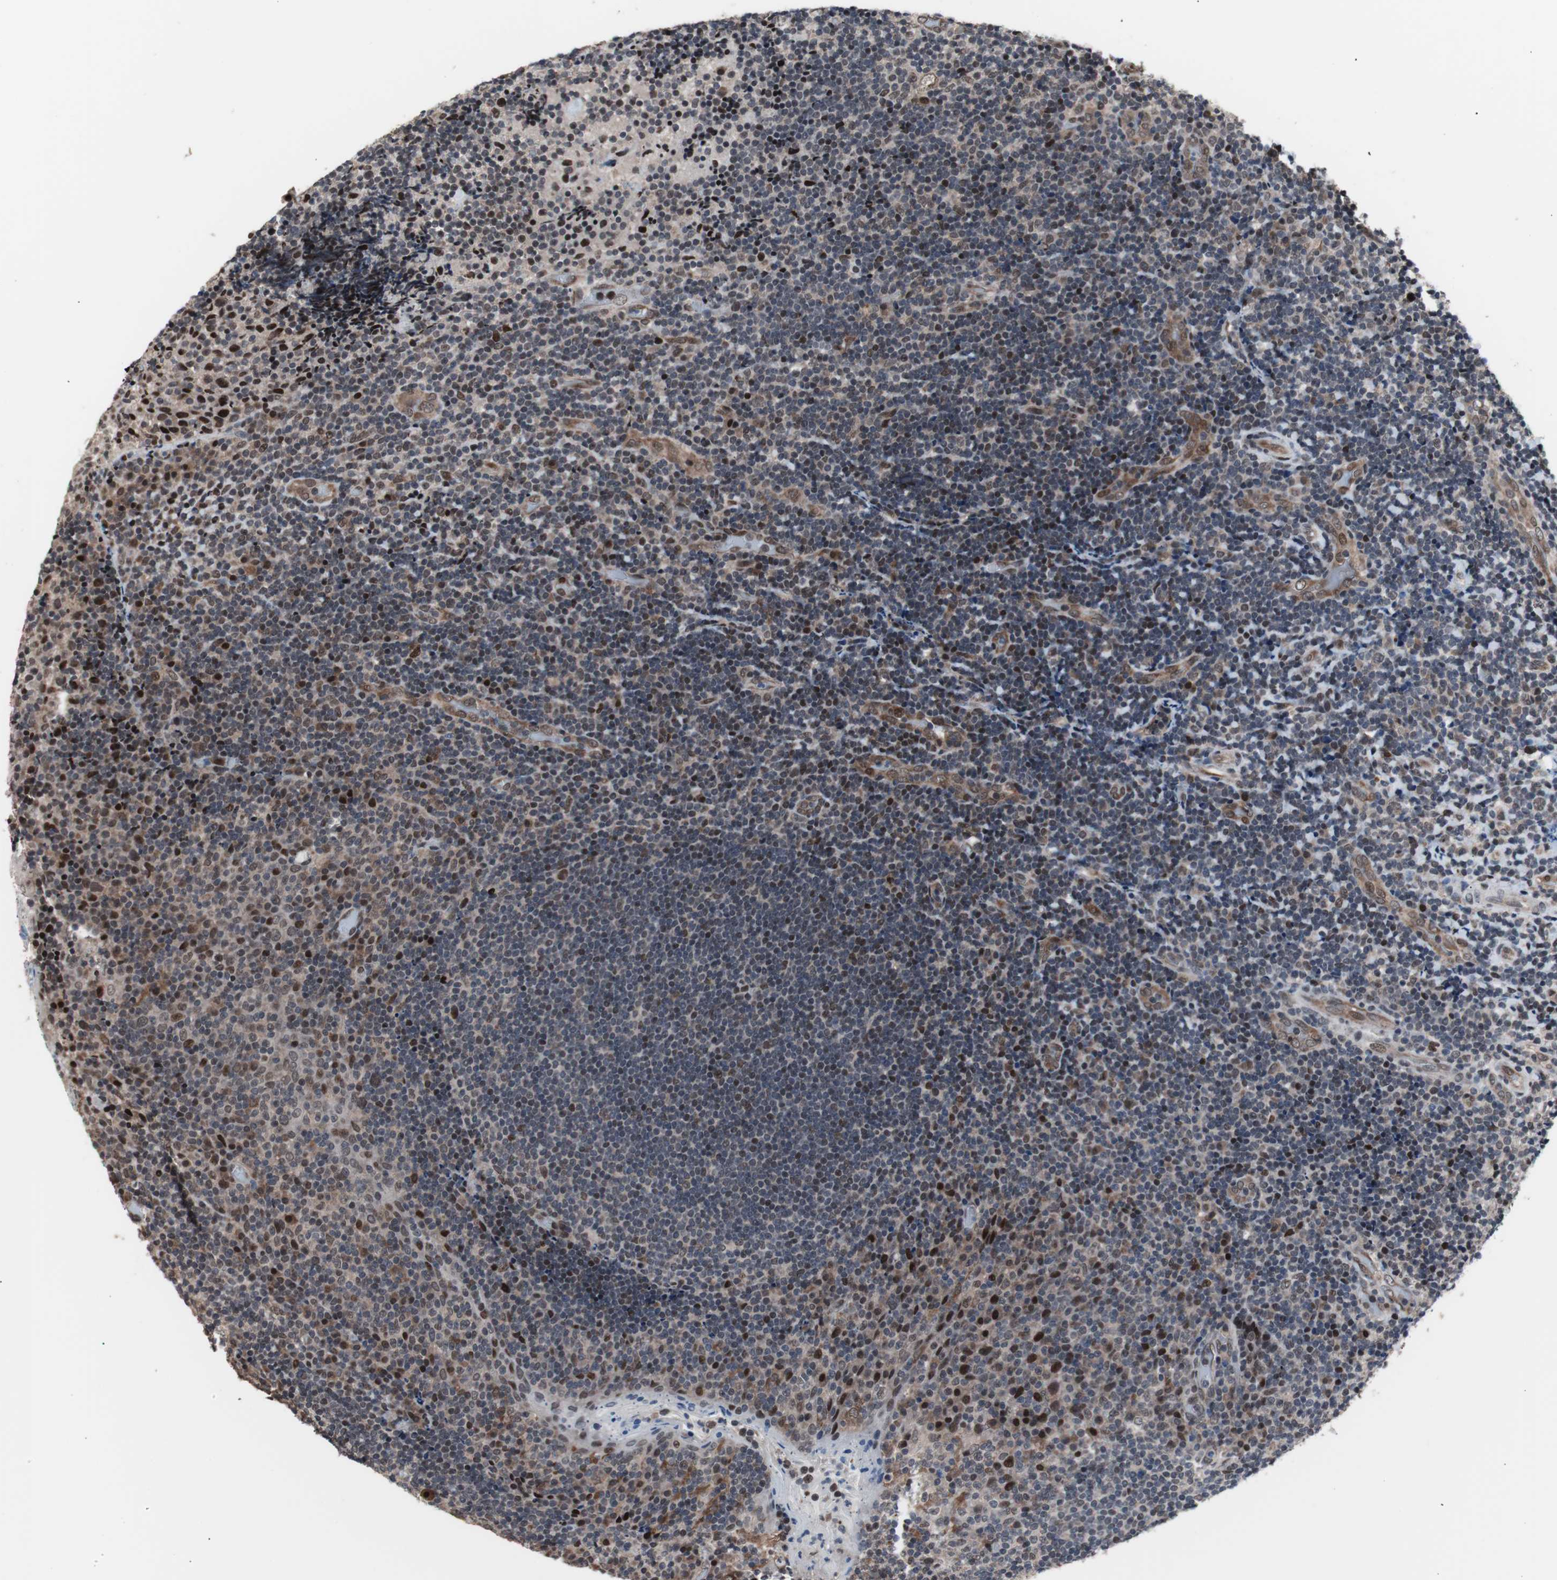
{"staining": {"intensity": "moderate", "quantity": "<25%", "location": "nuclear"}, "tissue": "lymphoma", "cell_type": "Tumor cells", "image_type": "cancer", "snomed": [{"axis": "morphology", "description": "Malignant lymphoma, non-Hodgkin's type, High grade"}, {"axis": "topography", "description": "Tonsil"}], "caption": "Human malignant lymphoma, non-Hodgkin's type (high-grade) stained with a protein marker exhibits moderate staining in tumor cells.", "gene": "POGZ", "patient": {"sex": "female", "age": 36}}